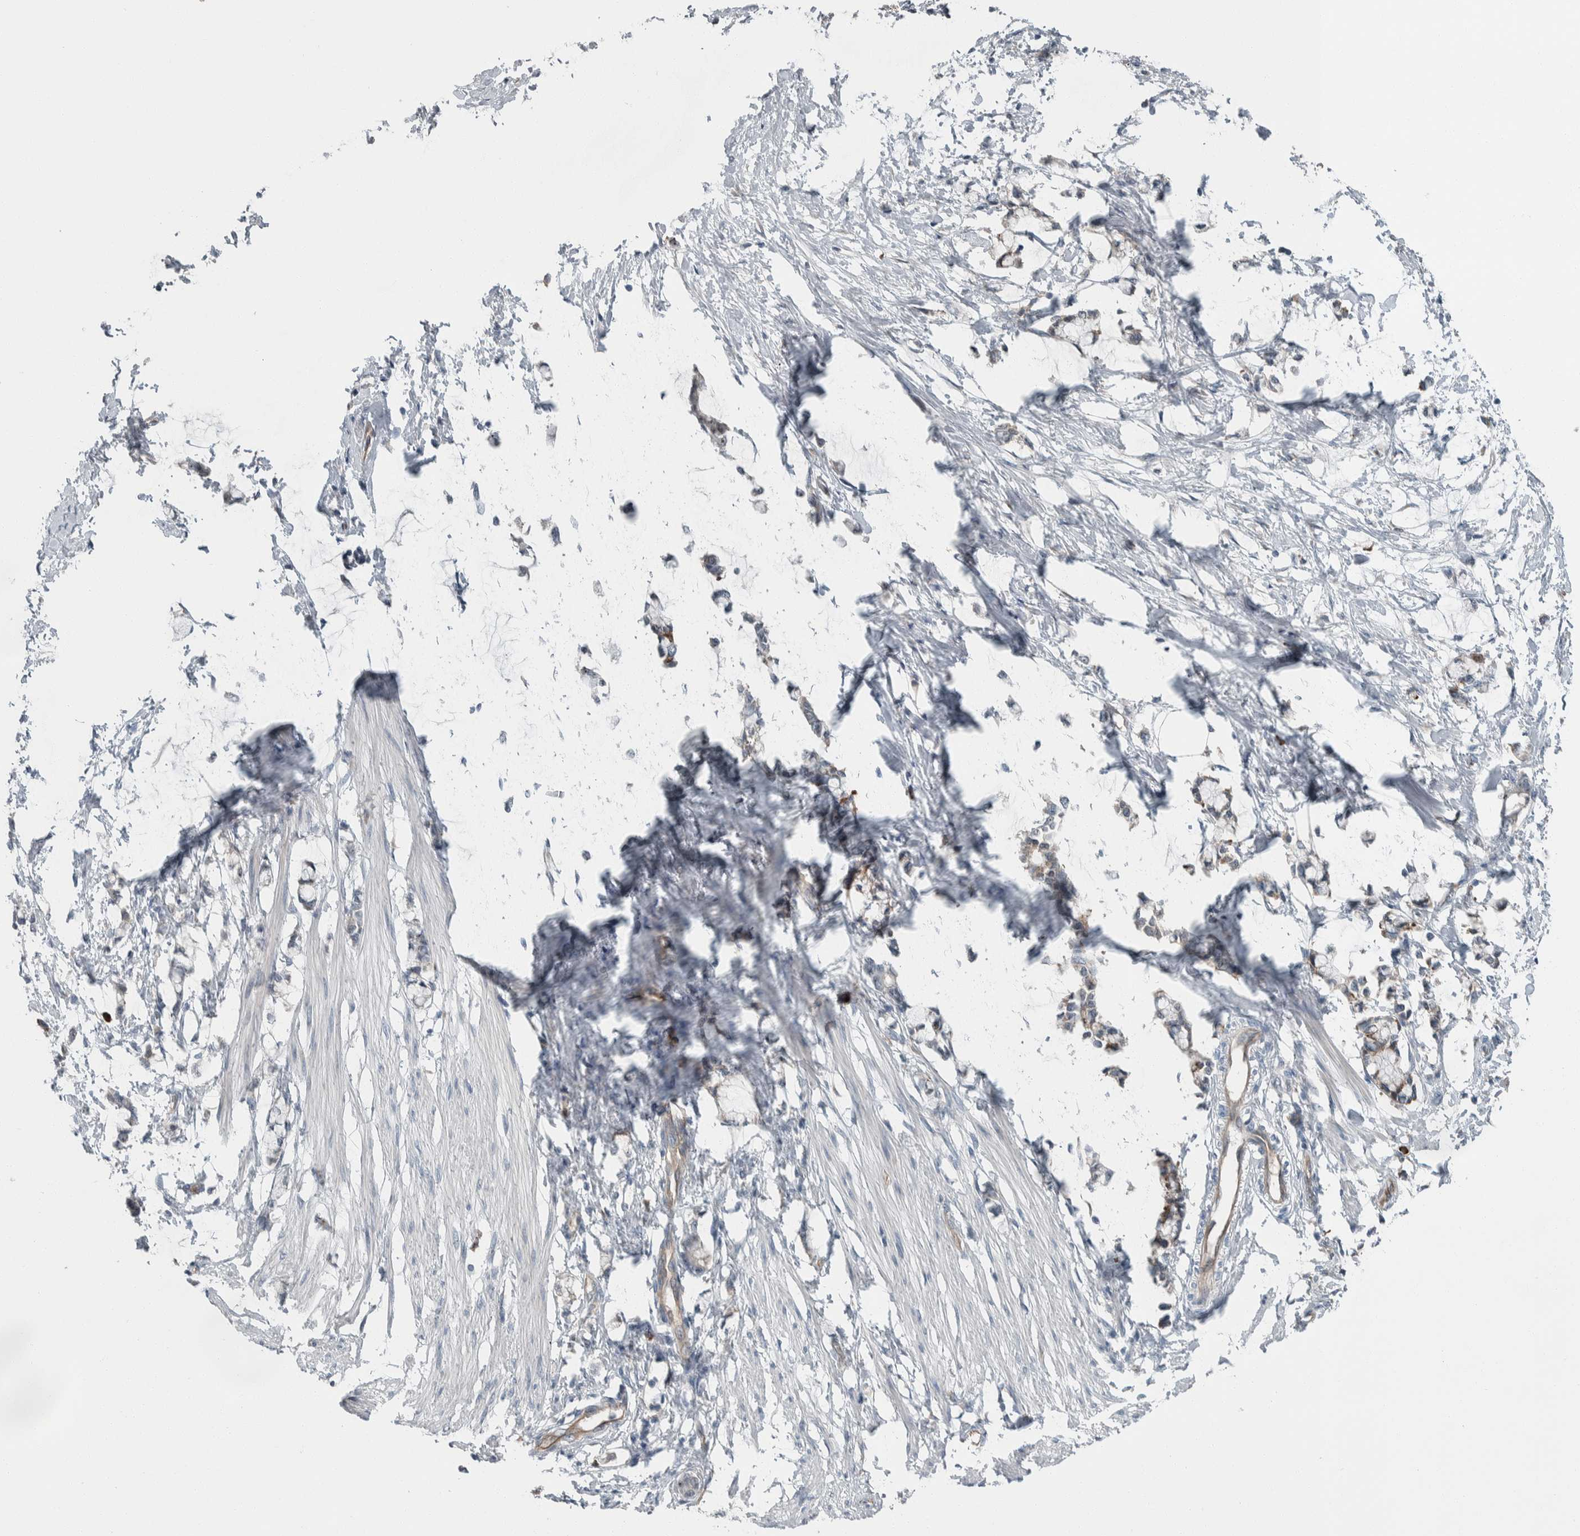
{"staining": {"intensity": "negative", "quantity": "none", "location": "none"}, "tissue": "smooth muscle", "cell_type": "Smooth muscle cells", "image_type": "normal", "snomed": [{"axis": "morphology", "description": "Normal tissue, NOS"}, {"axis": "morphology", "description": "Adenocarcinoma, NOS"}, {"axis": "topography", "description": "Smooth muscle"}, {"axis": "topography", "description": "Colon"}], "caption": "DAB (3,3'-diaminobenzidine) immunohistochemical staining of benign smooth muscle reveals no significant staining in smooth muscle cells.", "gene": "USP25", "patient": {"sex": "male", "age": 14}}